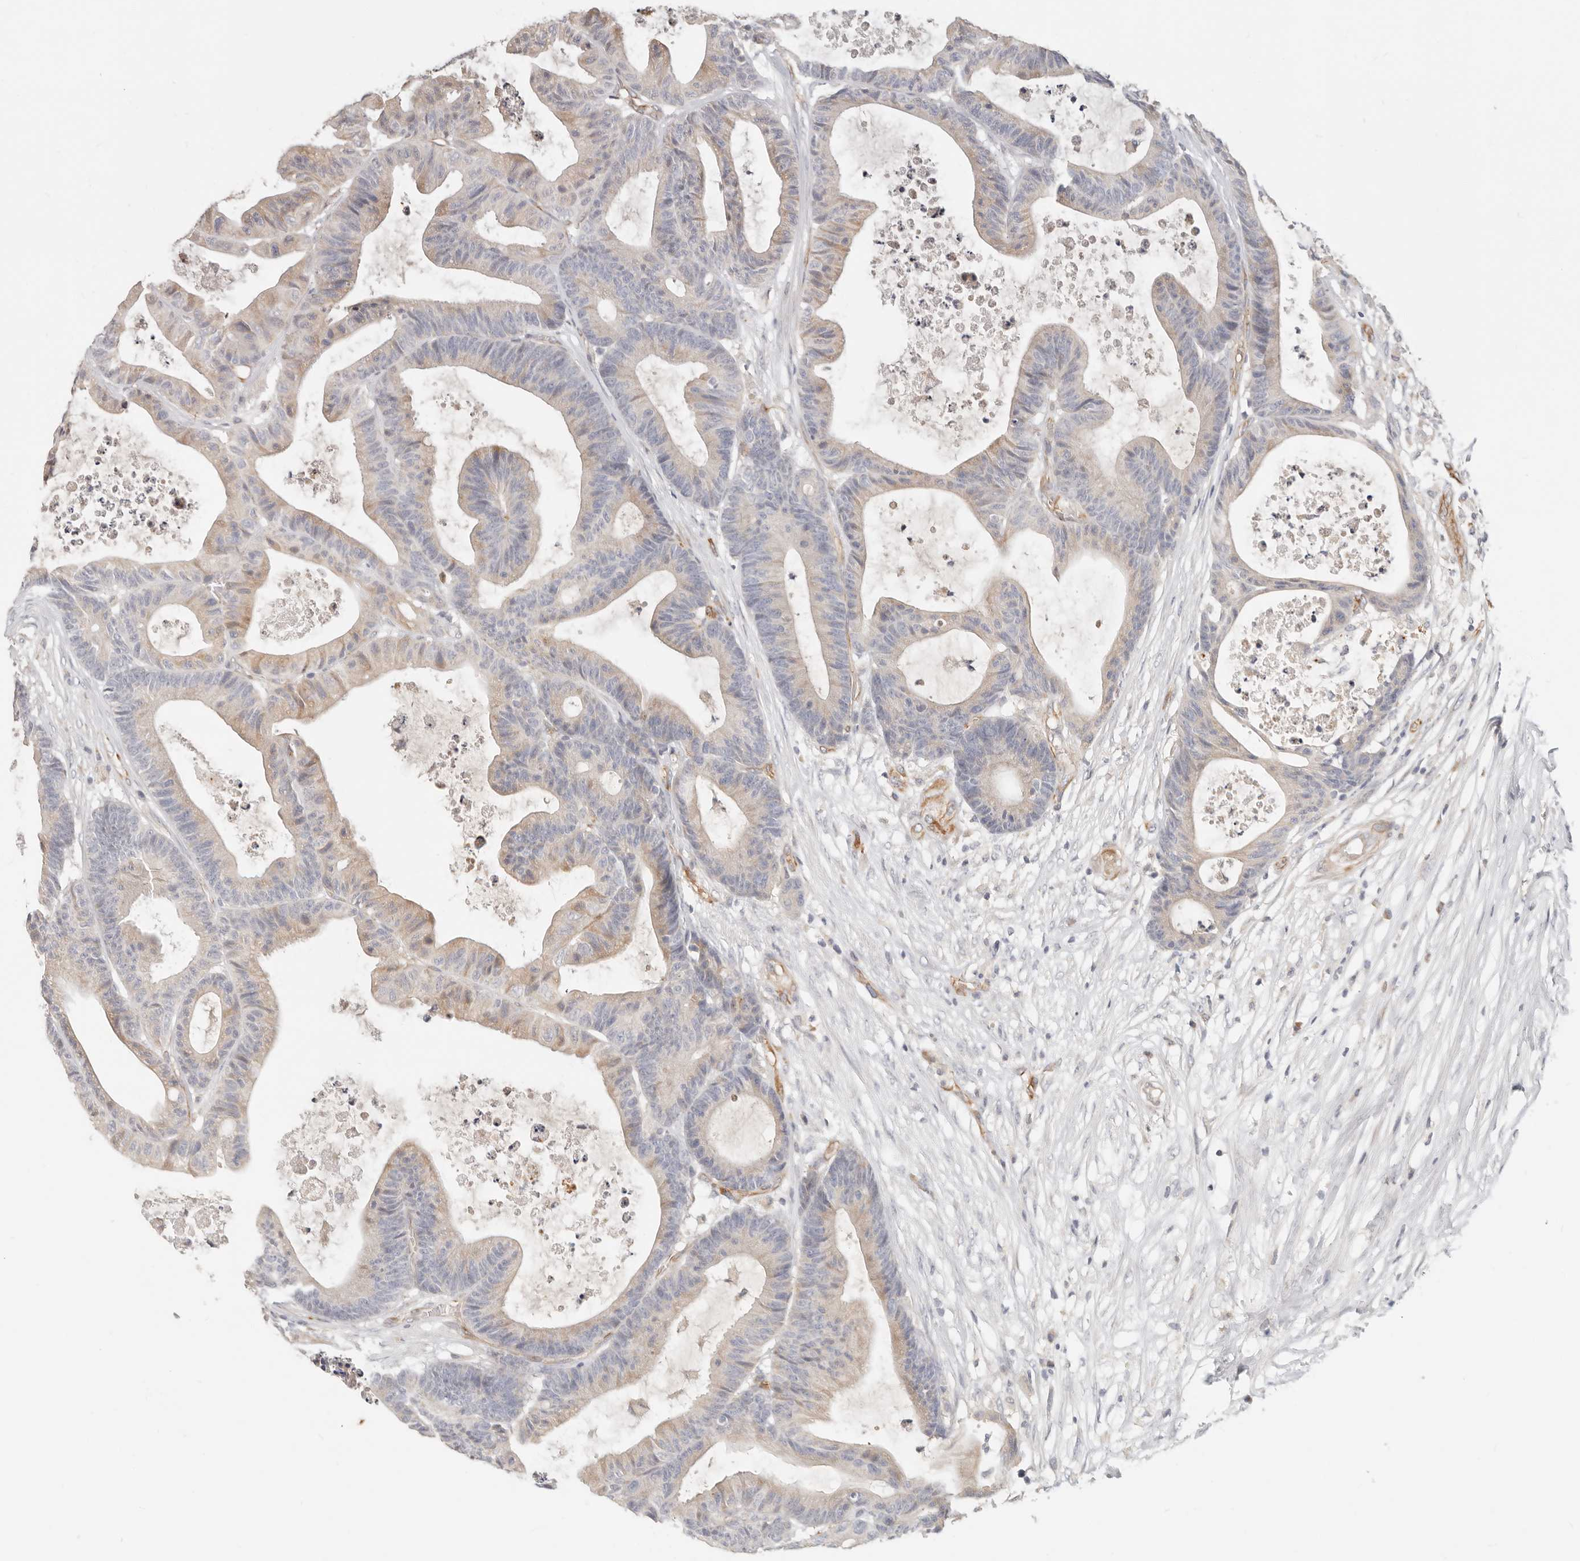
{"staining": {"intensity": "weak", "quantity": "<25%", "location": "cytoplasmic/membranous"}, "tissue": "colorectal cancer", "cell_type": "Tumor cells", "image_type": "cancer", "snomed": [{"axis": "morphology", "description": "Adenocarcinoma, NOS"}, {"axis": "topography", "description": "Colon"}], "caption": "Immunohistochemistry (IHC) image of neoplastic tissue: human adenocarcinoma (colorectal) stained with DAB displays no significant protein positivity in tumor cells.", "gene": "SPRING1", "patient": {"sex": "female", "age": 84}}